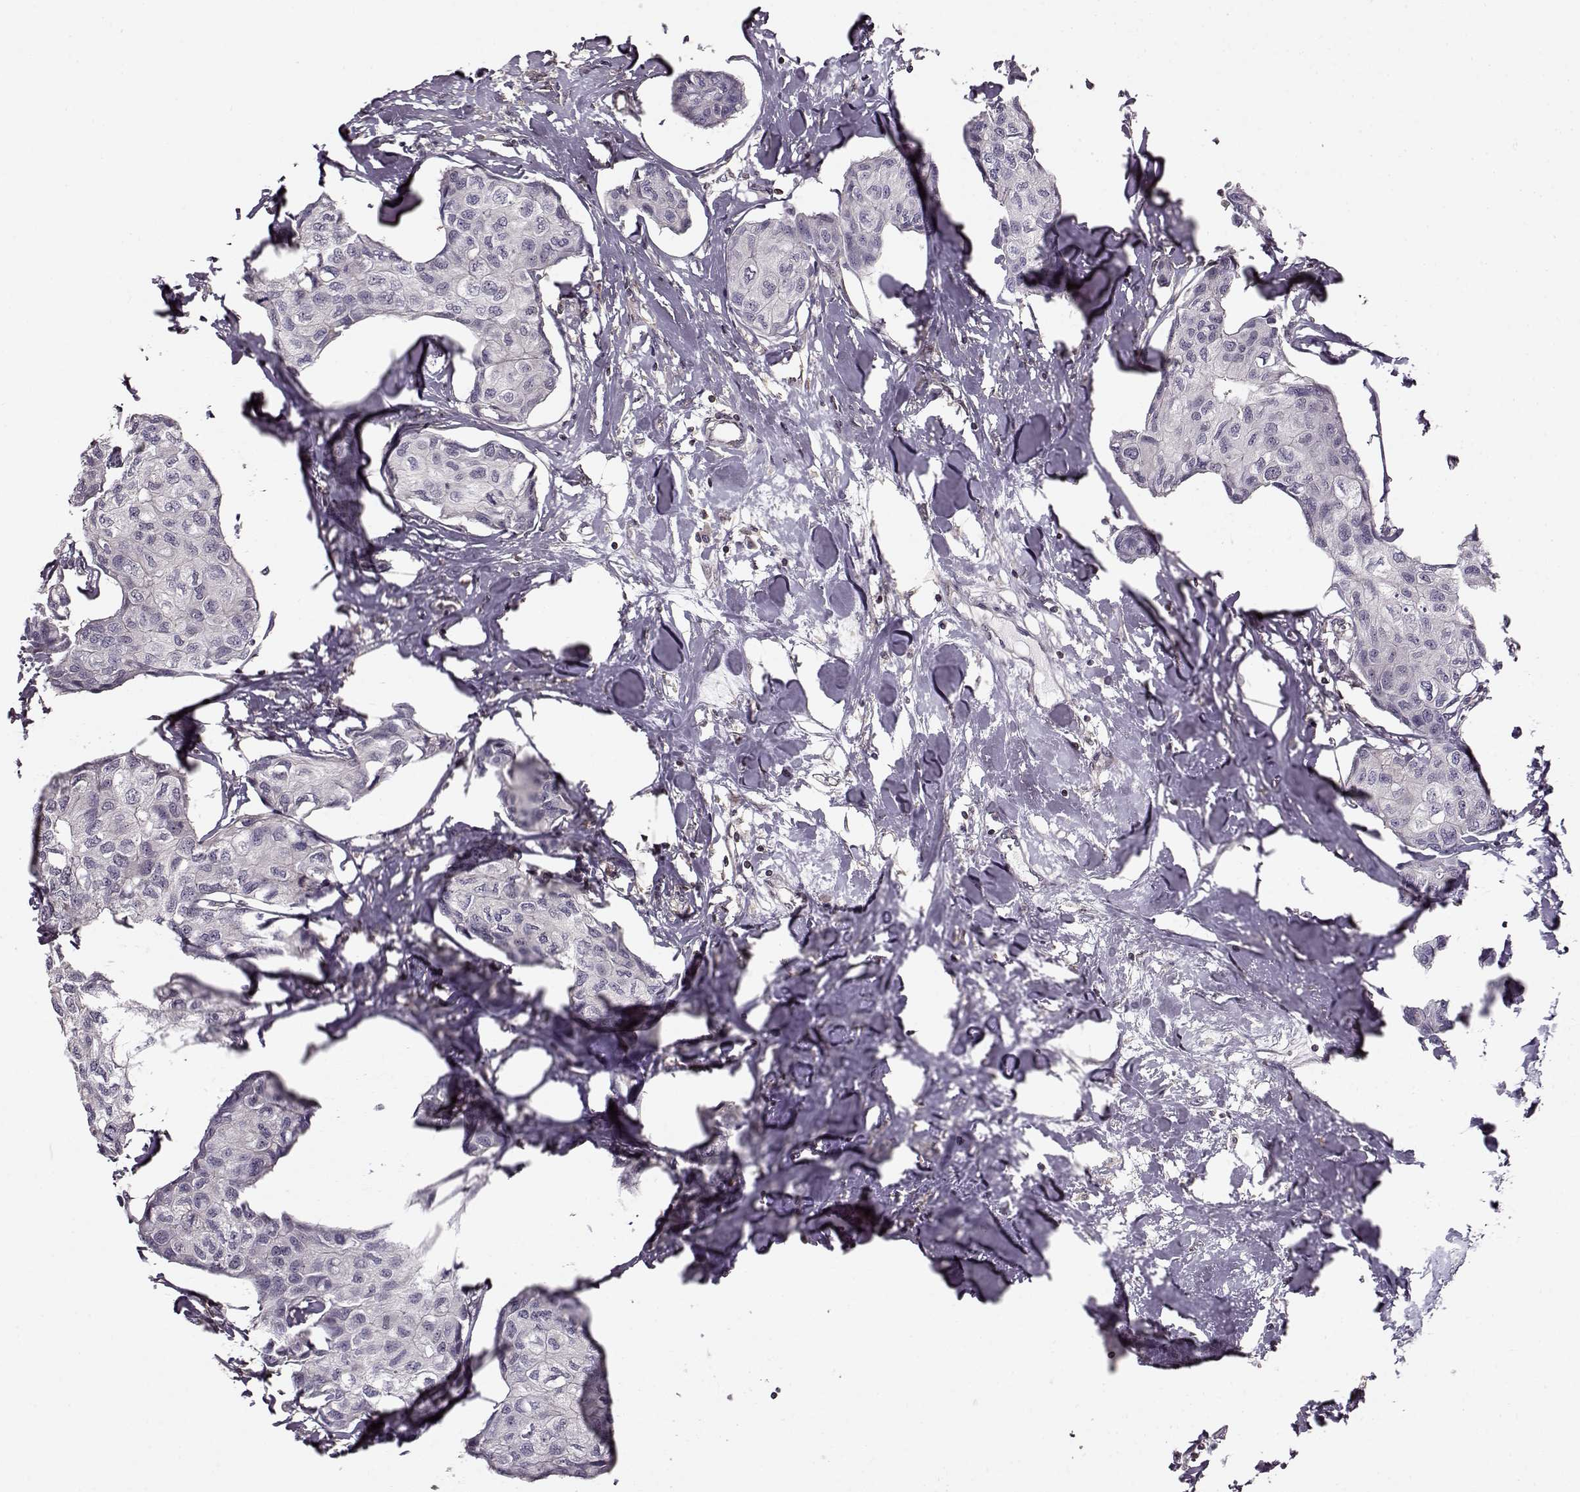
{"staining": {"intensity": "weak", "quantity": "<25%", "location": "cytoplasmic/membranous"}, "tissue": "breast cancer", "cell_type": "Tumor cells", "image_type": "cancer", "snomed": [{"axis": "morphology", "description": "Duct carcinoma"}, {"axis": "topography", "description": "Breast"}], "caption": "A micrograph of breast cancer stained for a protein displays no brown staining in tumor cells.", "gene": "MFSD1", "patient": {"sex": "female", "age": 80}}